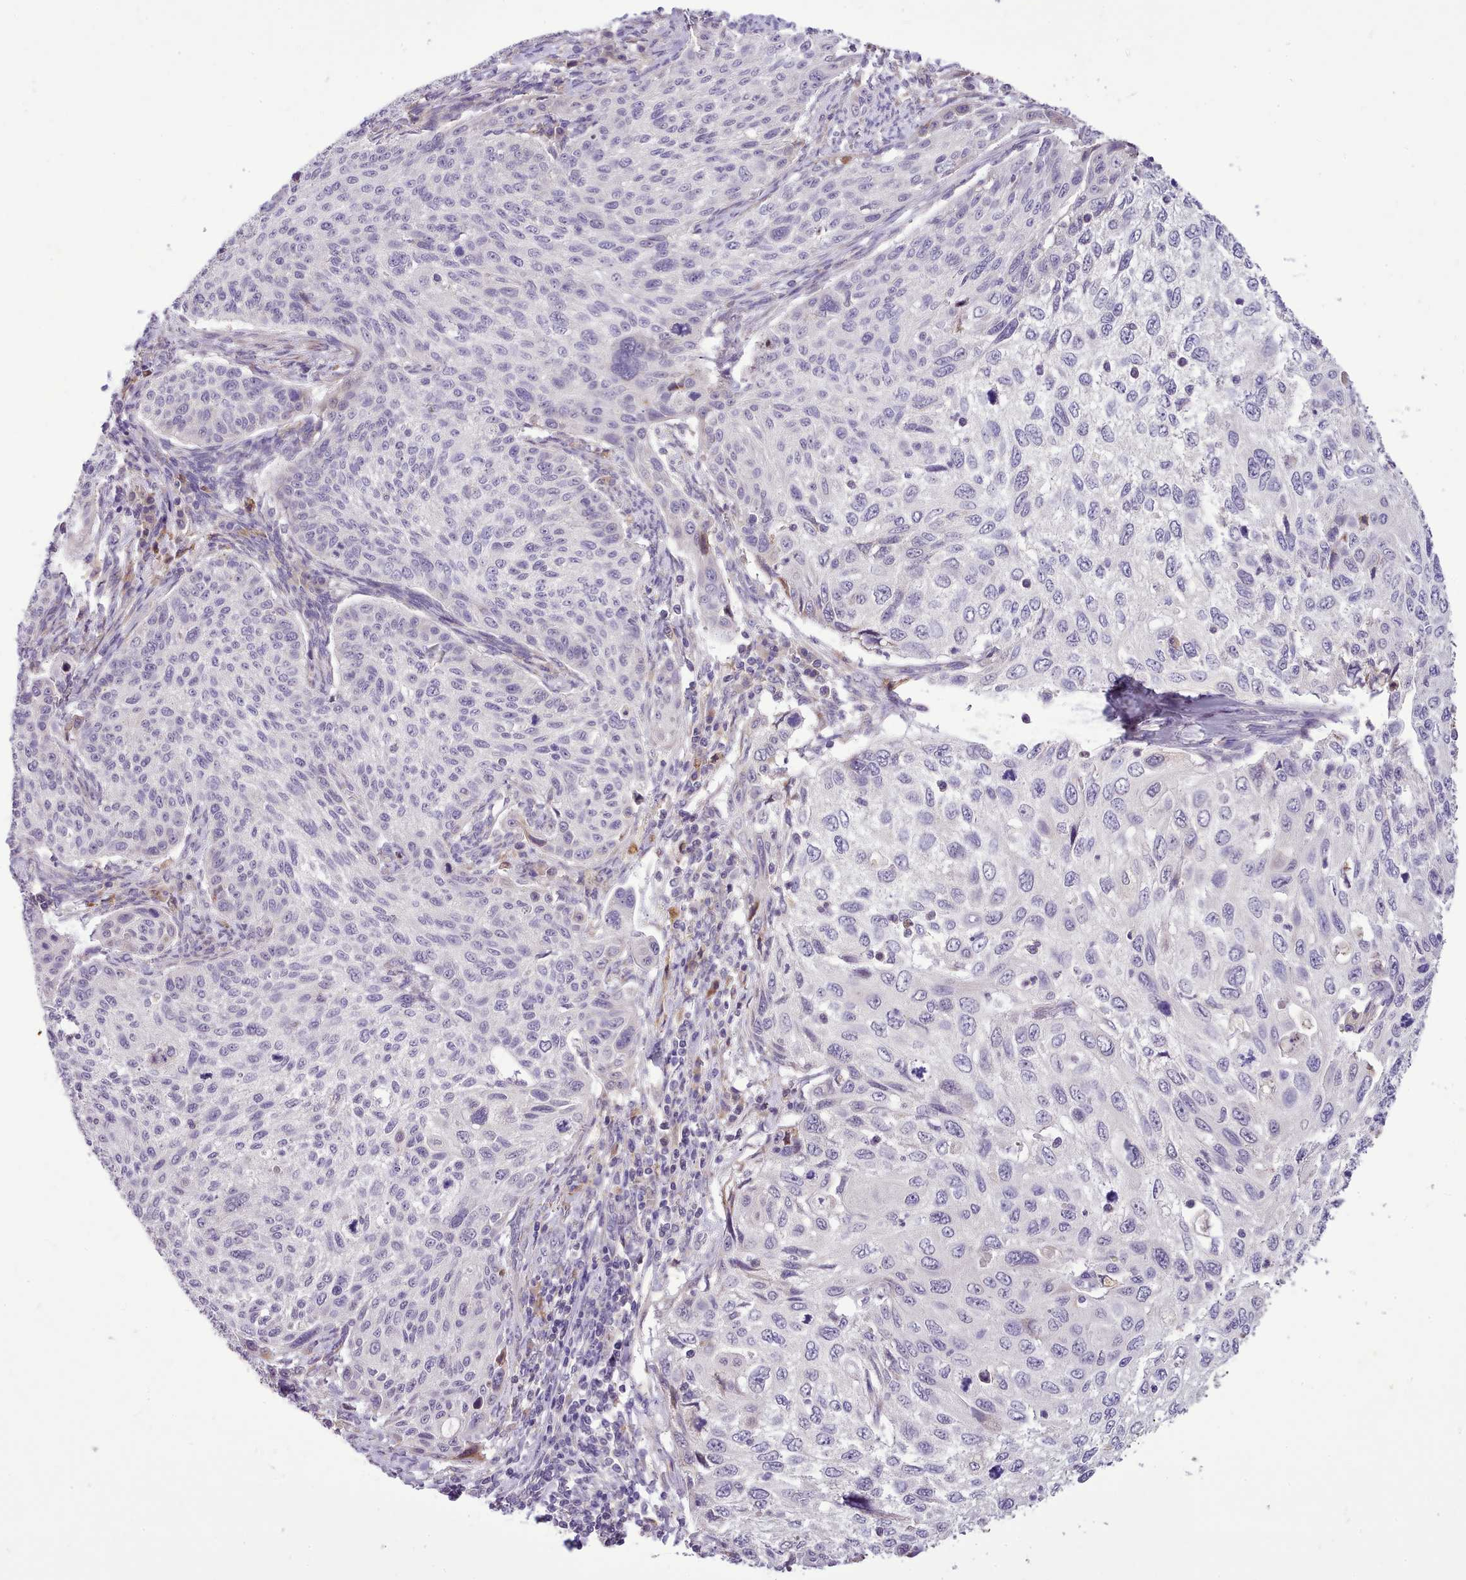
{"staining": {"intensity": "moderate", "quantity": "<25%", "location": "cytoplasmic/membranous"}, "tissue": "cervical cancer", "cell_type": "Tumor cells", "image_type": "cancer", "snomed": [{"axis": "morphology", "description": "Squamous cell carcinoma, NOS"}, {"axis": "topography", "description": "Cervix"}], "caption": "Moderate cytoplasmic/membranous expression for a protein is seen in approximately <25% of tumor cells of cervical squamous cell carcinoma using immunohistochemistry (IHC).", "gene": "FAM83E", "patient": {"sex": "female", "age": 70}}